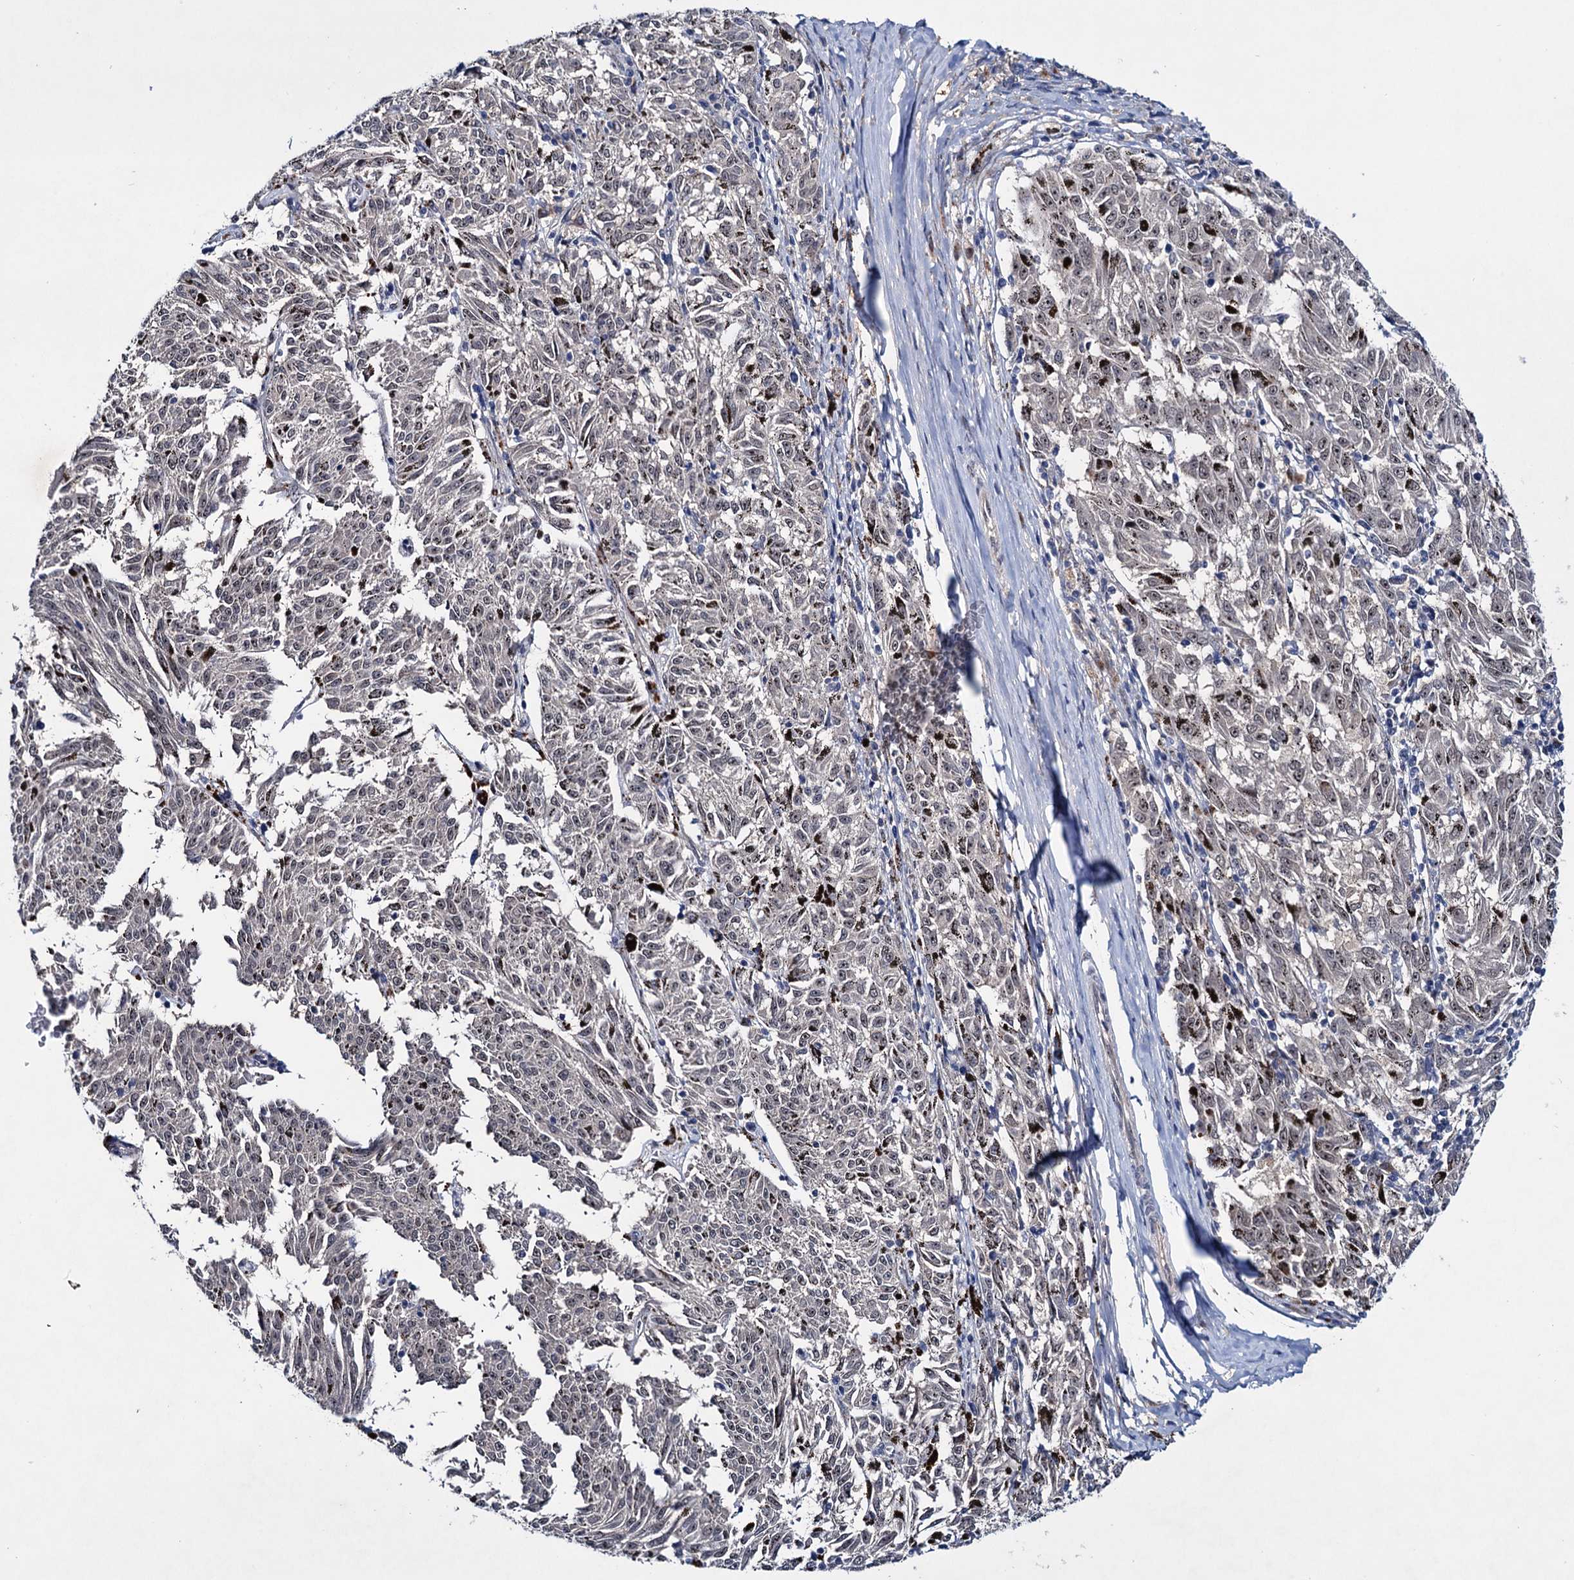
{"staining": {"intensity": "weak", "quantity": "<25%", "location": "nuclear"}, "tissue": "melanoma", "cell_type": "Tumor cells", "image_type": "cancer", "snomed": [{"axis": "morphology", "description": "Malignant melanoma, NOS"}, {"axis": "topography", "description": "Skin"}], "caption": "Immunohistochemistry (IHC) image of neoplastic tissue: malignant melanoma stained with DAB exhibits no significant protein staining in tumor cells.", "gene": "EYA4", "patient": {"sex": "female", "age": 72}}